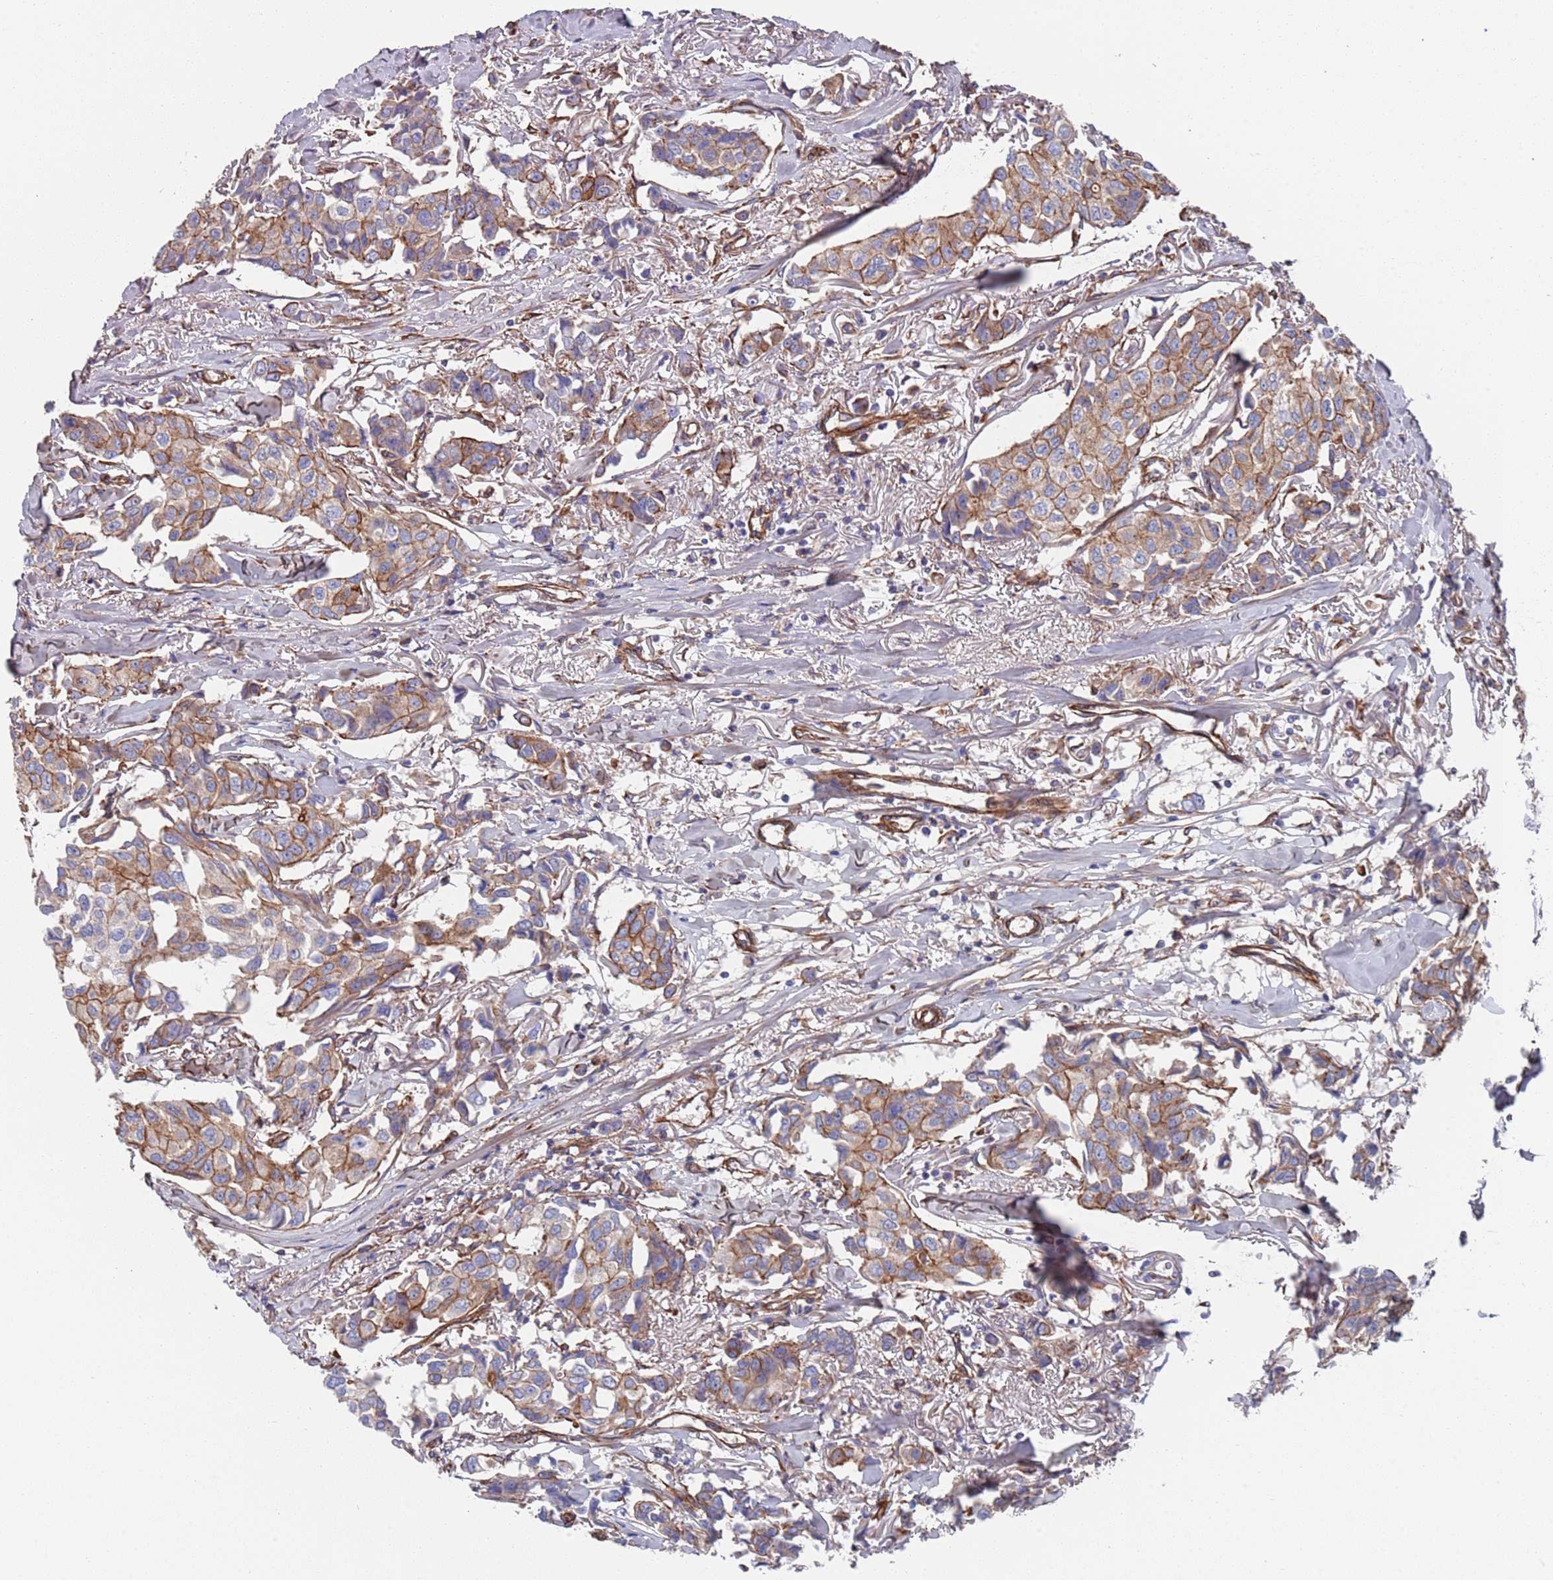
{"staining": {"intensity": "moderate", "quantity": ">75%", "location": "cytoplasmic/membranous"}, "tissue": "breast cancer", "cell_type": "Tumor cells", "image_type": "cancer", "snomed": [{"axis": "morphology", "description": "Duct carcinoma"}, {"axis": "topography", "description": "Breast"}], "caption": "The micrograph shows a brown stain indicating the presence of a protein in the cytoplasmic/membranous of tumor cells in breast cancer.", "gene": "JAKMIP2", "patient": {"sex": "female", "age": 80}}